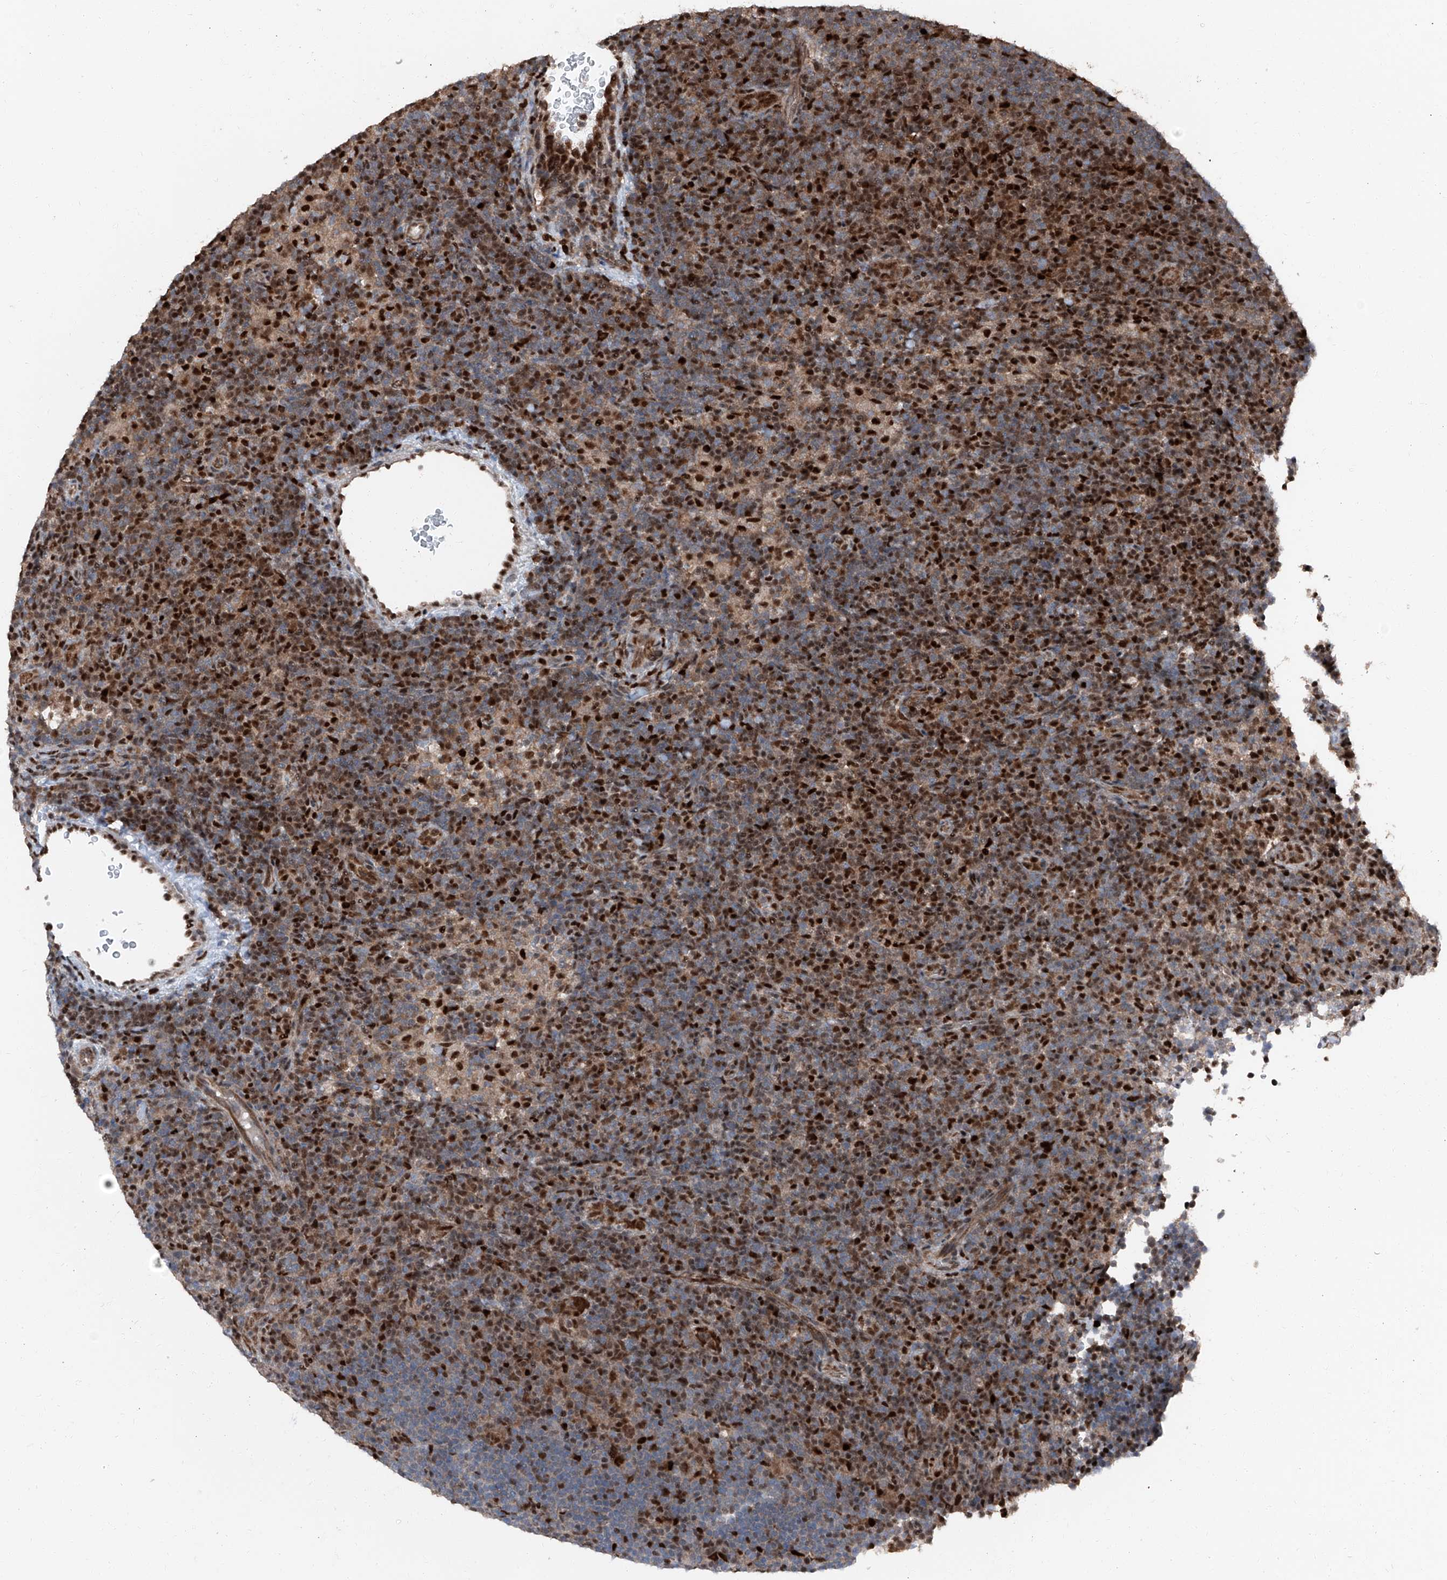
{"staining": {"intensity": "strong", "quantity": "25%-75%", "location": "nuclear"}, "tissue": "lymphoma", "cell_type": "Tumor cells", "image_type": "cancer", "snomed": [{"axis": "morphology", "description": "Hodgkin's disease, NOS"}, {"axis": "topography", "description": "Lymph node"}], "caption": "This is a micrograph of immunohistochemistry staining of lymphoma, which shows strong positivity in the nuclear of tumor cells.", "gene": "FKBP5", "patient": {"sex": "female", "age": 57}}